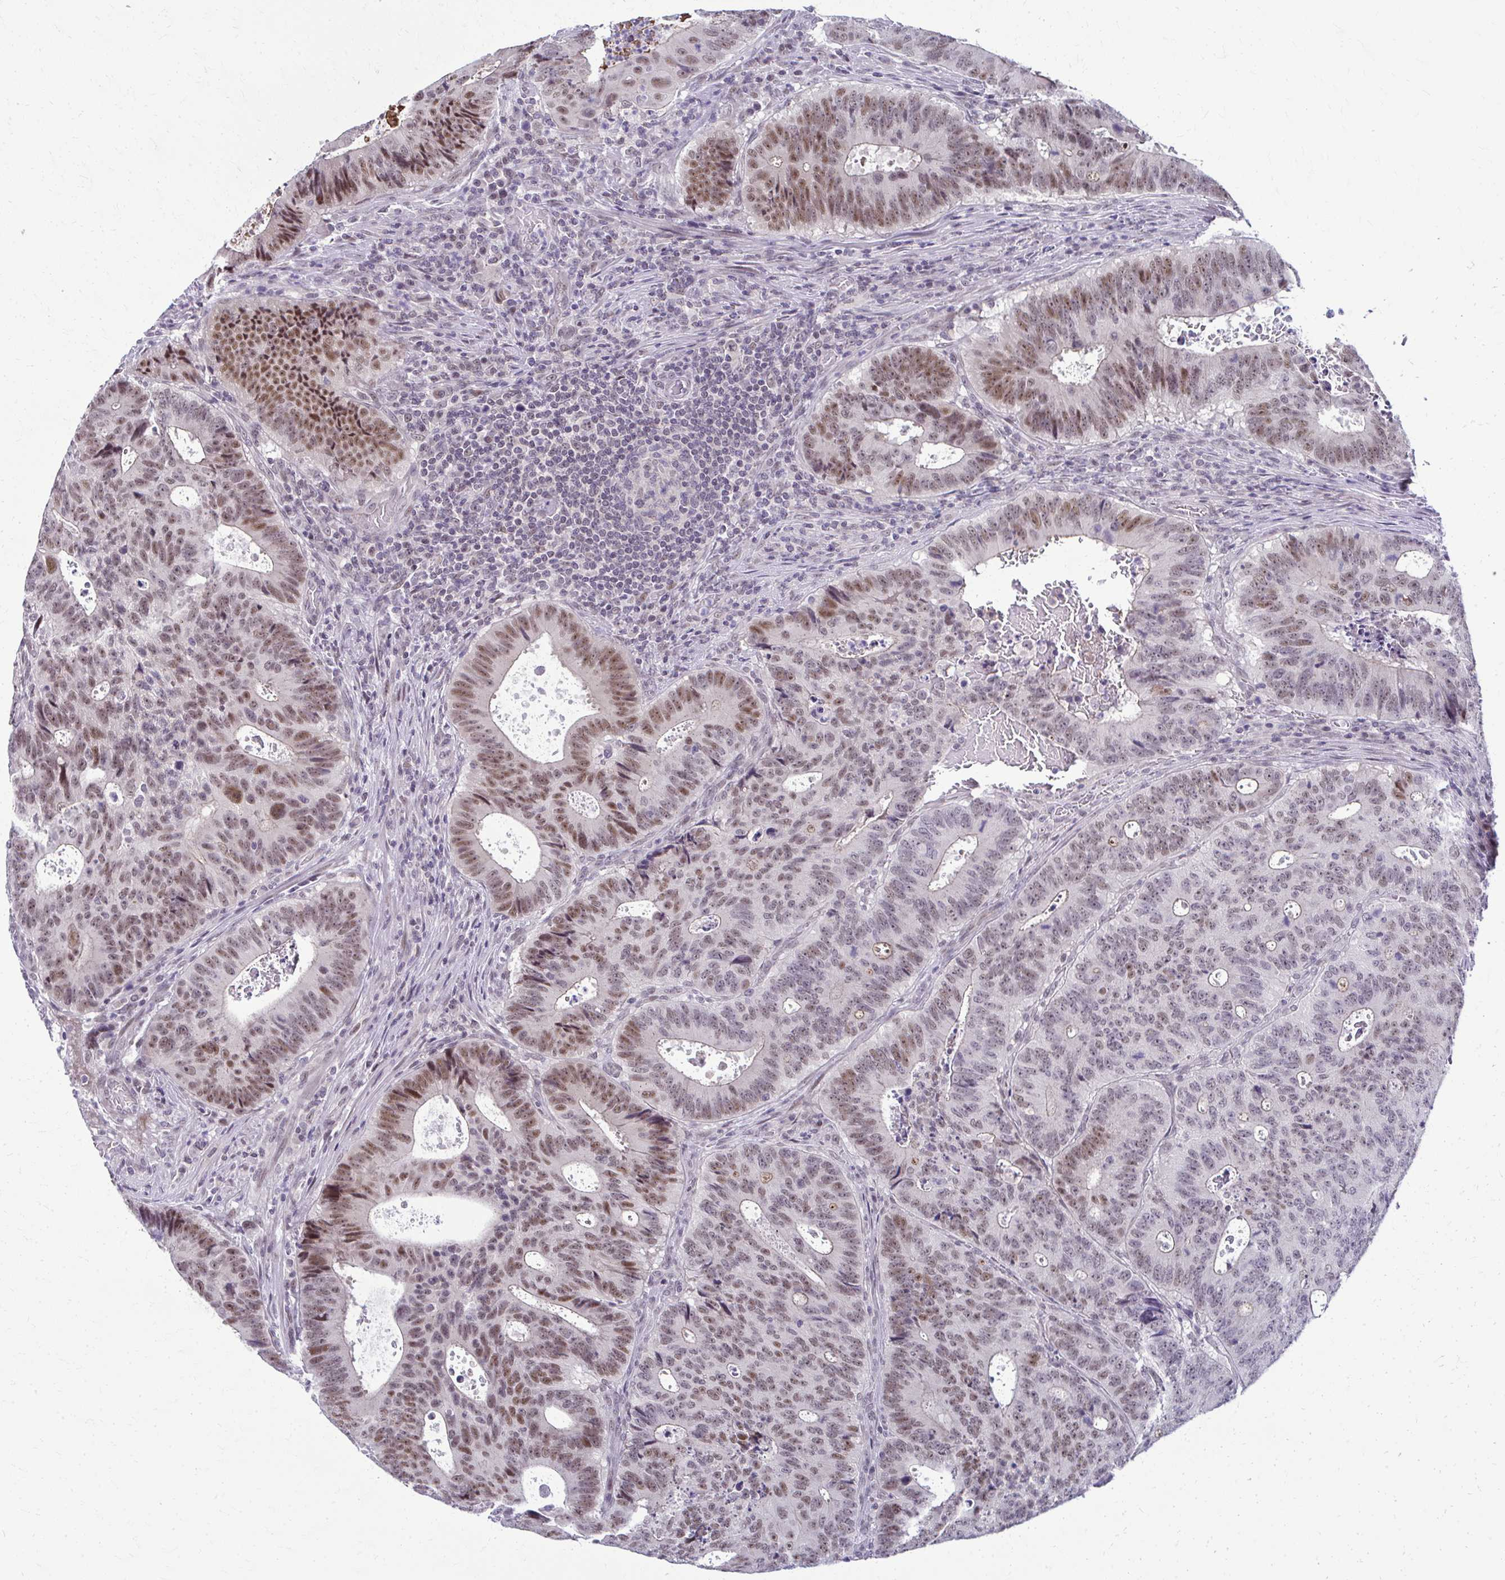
{"staining": {"intensity": "moderate", "quantity": ">75%", "location": "nuclear"}, "tissue": "colorectal cancer", "cell_type": "Tumor cells", "image_type": "cancer", "snomed": [{"axis": "morphology", "description": "Adenocarcinoma, NOS"}, {"axis": "topography", "description": "Colon"}], "caption": "IHC photomicrograph of colorectal adenocarcinoma stained for a protein (brown), which displays medium levels of moderate nuclear staining in approximately >75% of tumor cells.", "gene": "MAF1", "patient": {"sex": "male", "age": 62}}